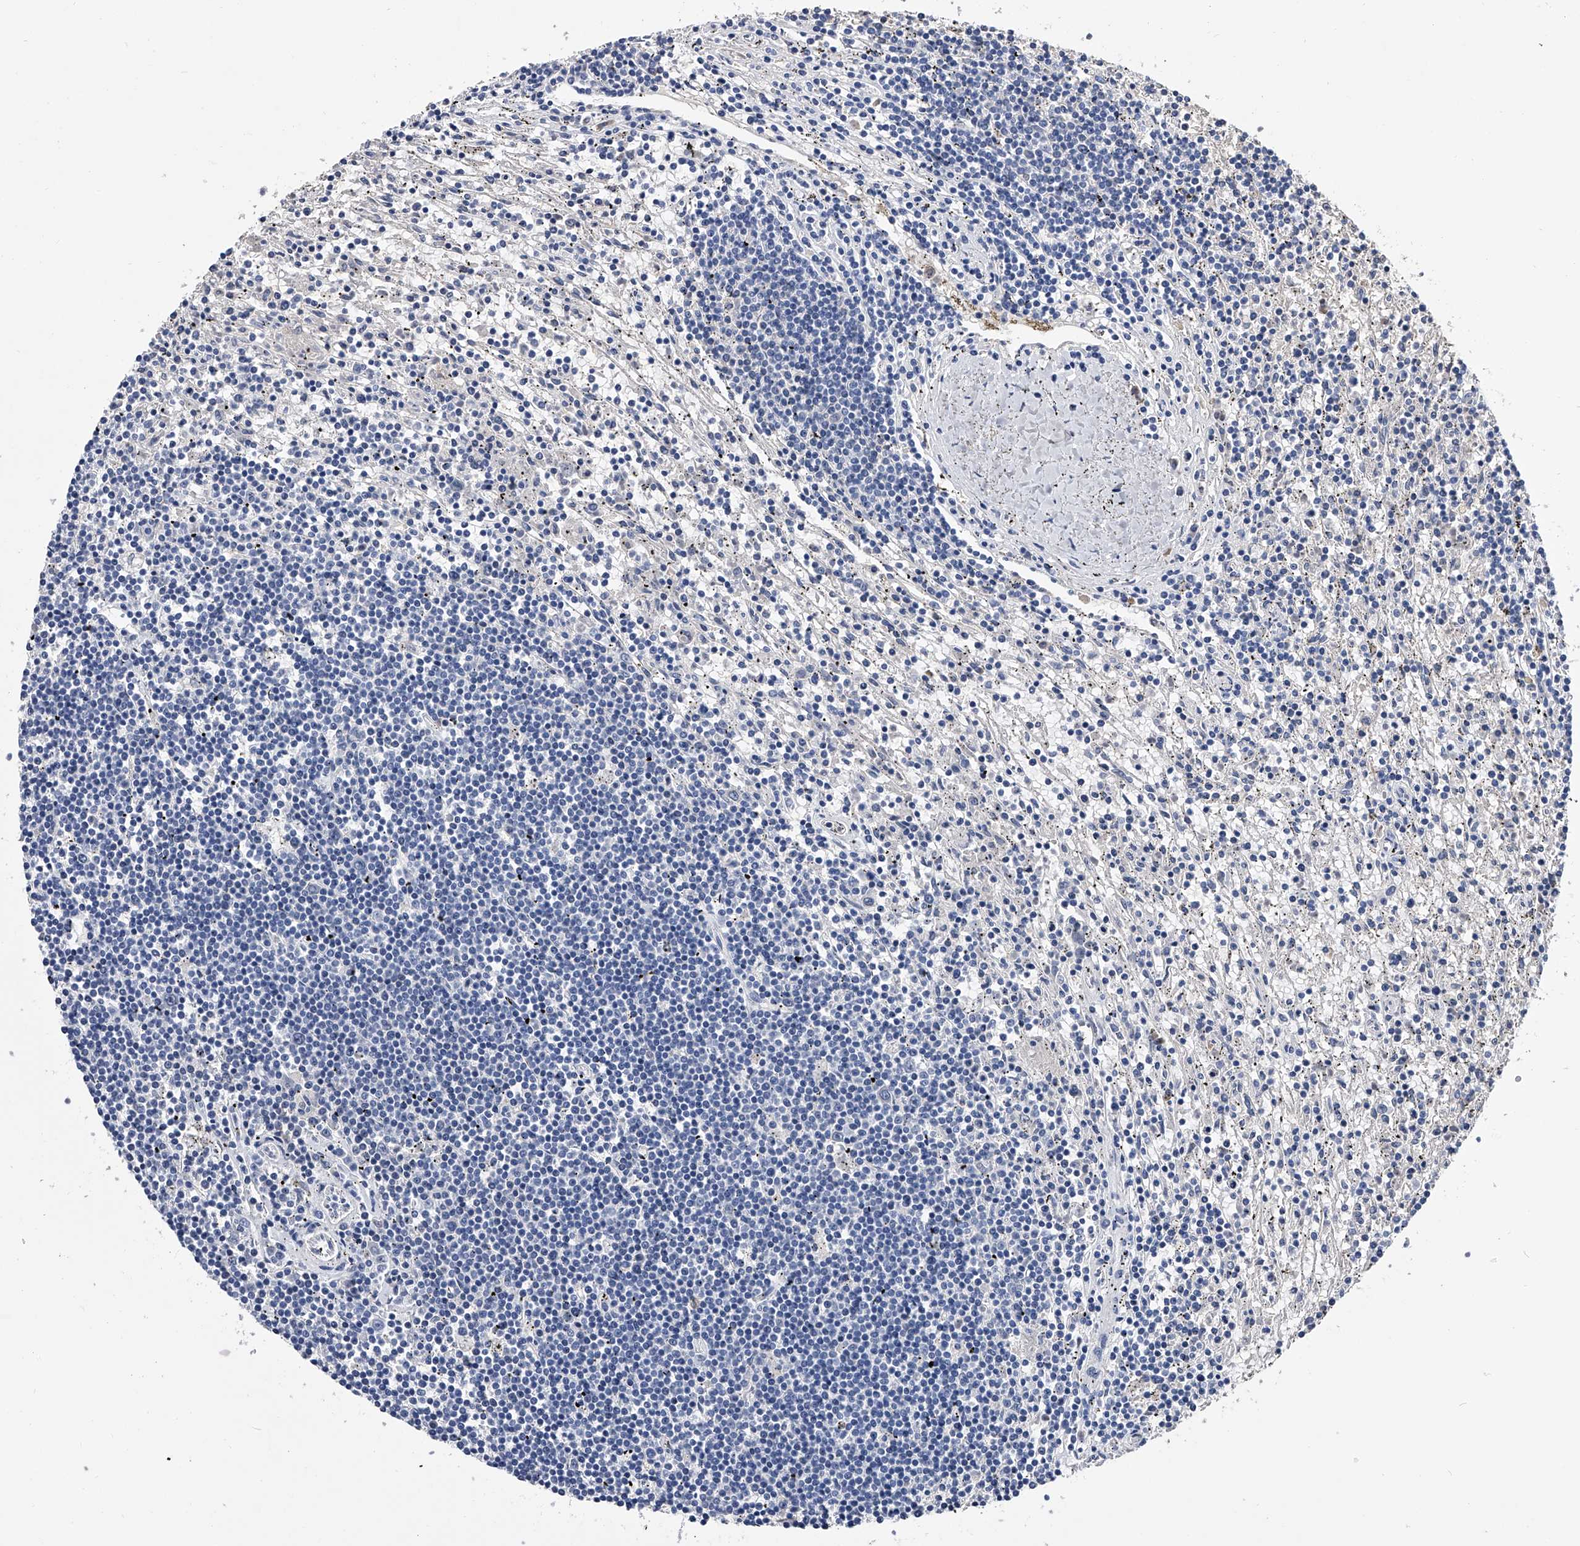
{"staining": {"intensity": "negative", "quantity": "none", "location": "none"}, "tissue": "lymphoma", "cell_type": "Tumor cells", "image_type": "cancer", "snomed": [{"axis": "morphology", "description": "Malignant lymphoma, non-Hodgkin's type, Low grade"}, {"axis": "topography", "description": "Spleen"}], "caption": "High magnification brightfield microscopy of lymphoma stained with DAB (brown) and counterstained with hematoxylin (blue): tumor cells show no significant staining. Nuclei are stained in blue.", "gene": "EFCAB7", "patient": {"sex": "male", "age": 76}}